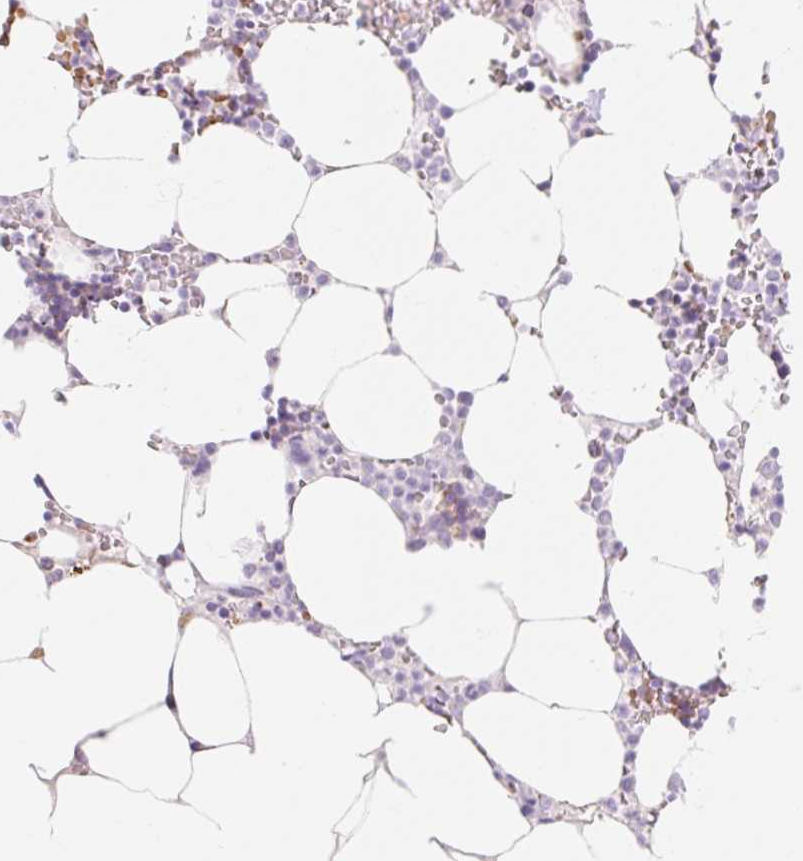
{"staining": {"intensity": "moderate", "quantity": "<25%", "location": "cytoplasmic/membranous"}, "tissue": "bone marrow", "cell_type": "Hematopoietic cells", "image_type": "normal", "snomed": [{"axis": "morphology", "description": "Normal tissue, NOS"}, {"axis": "topography", "description": "Bone marrow"}], "caption": "Benign bone marrow was stained to show a protein in brown. There is low levels of moderate cytoplasmic/membranous staining in approximately <25% of hematopoietic cells.", "gene": "TAF1L", "patient": {"sex": "male", "age": 64}}